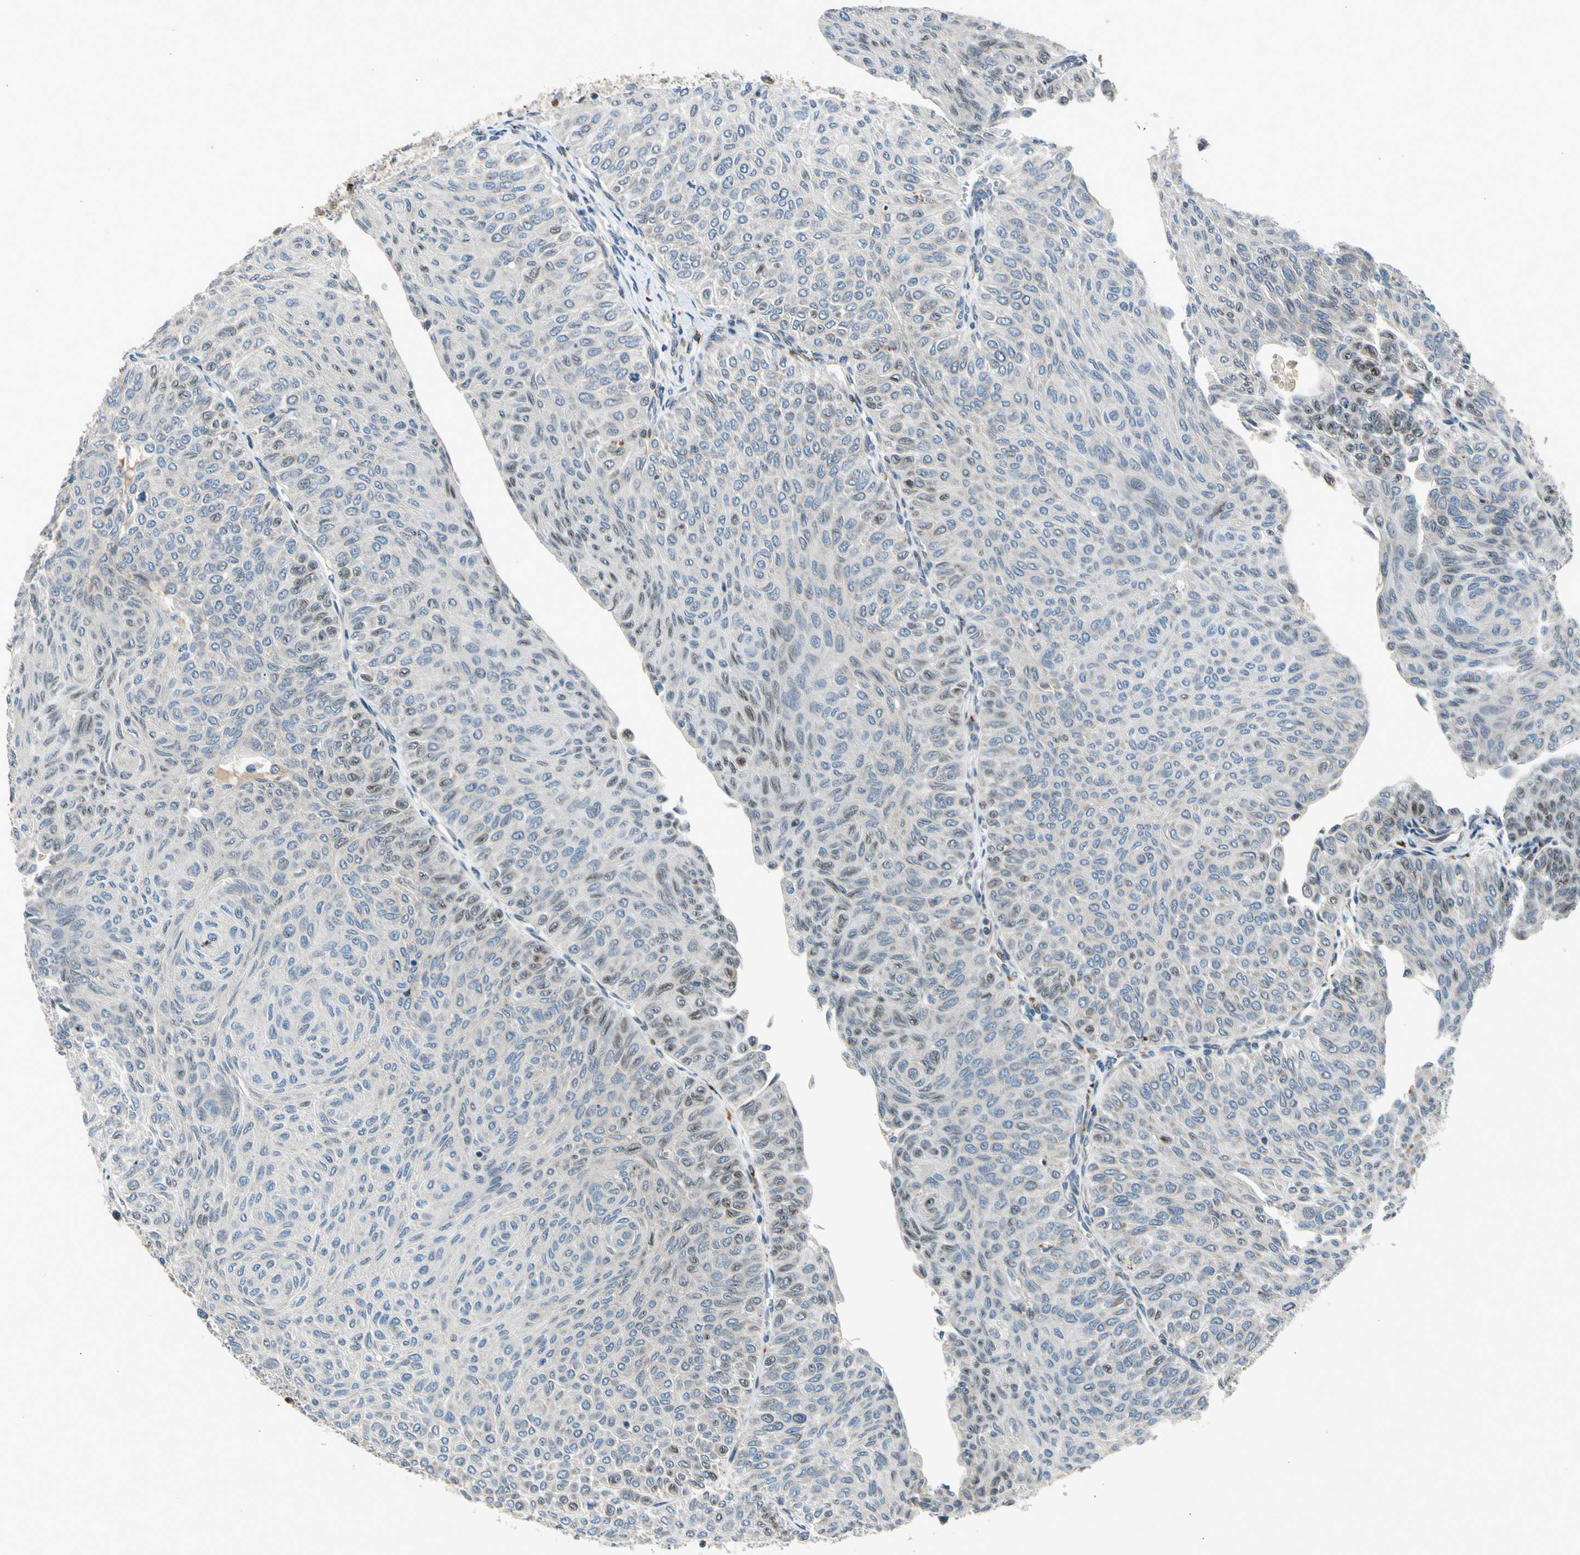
{"staining": {"intensity": "weak", "quantity": "<25%", "location": "cytoplasmic/membranous"}, "tissue": "urothelial cancer", "cell_type": "Tumor cells", "image_type": "cancer", "snomed": [{"axis": "morphology", "description": "Urothelial carcinoma, Low grade"}, {"axis": "topography", "description": "Urinary bladder"}], "caption": "High power microscopy micrograph of an IHC photomicrograph of urothelial cancer, revealing no significant expression in tumor cells. (DAB immunohistochemistry visualized using brightfield microscopy, high magnification).", "gene": "NPHP3", "patient": {"sex": "male", "age": 78}}